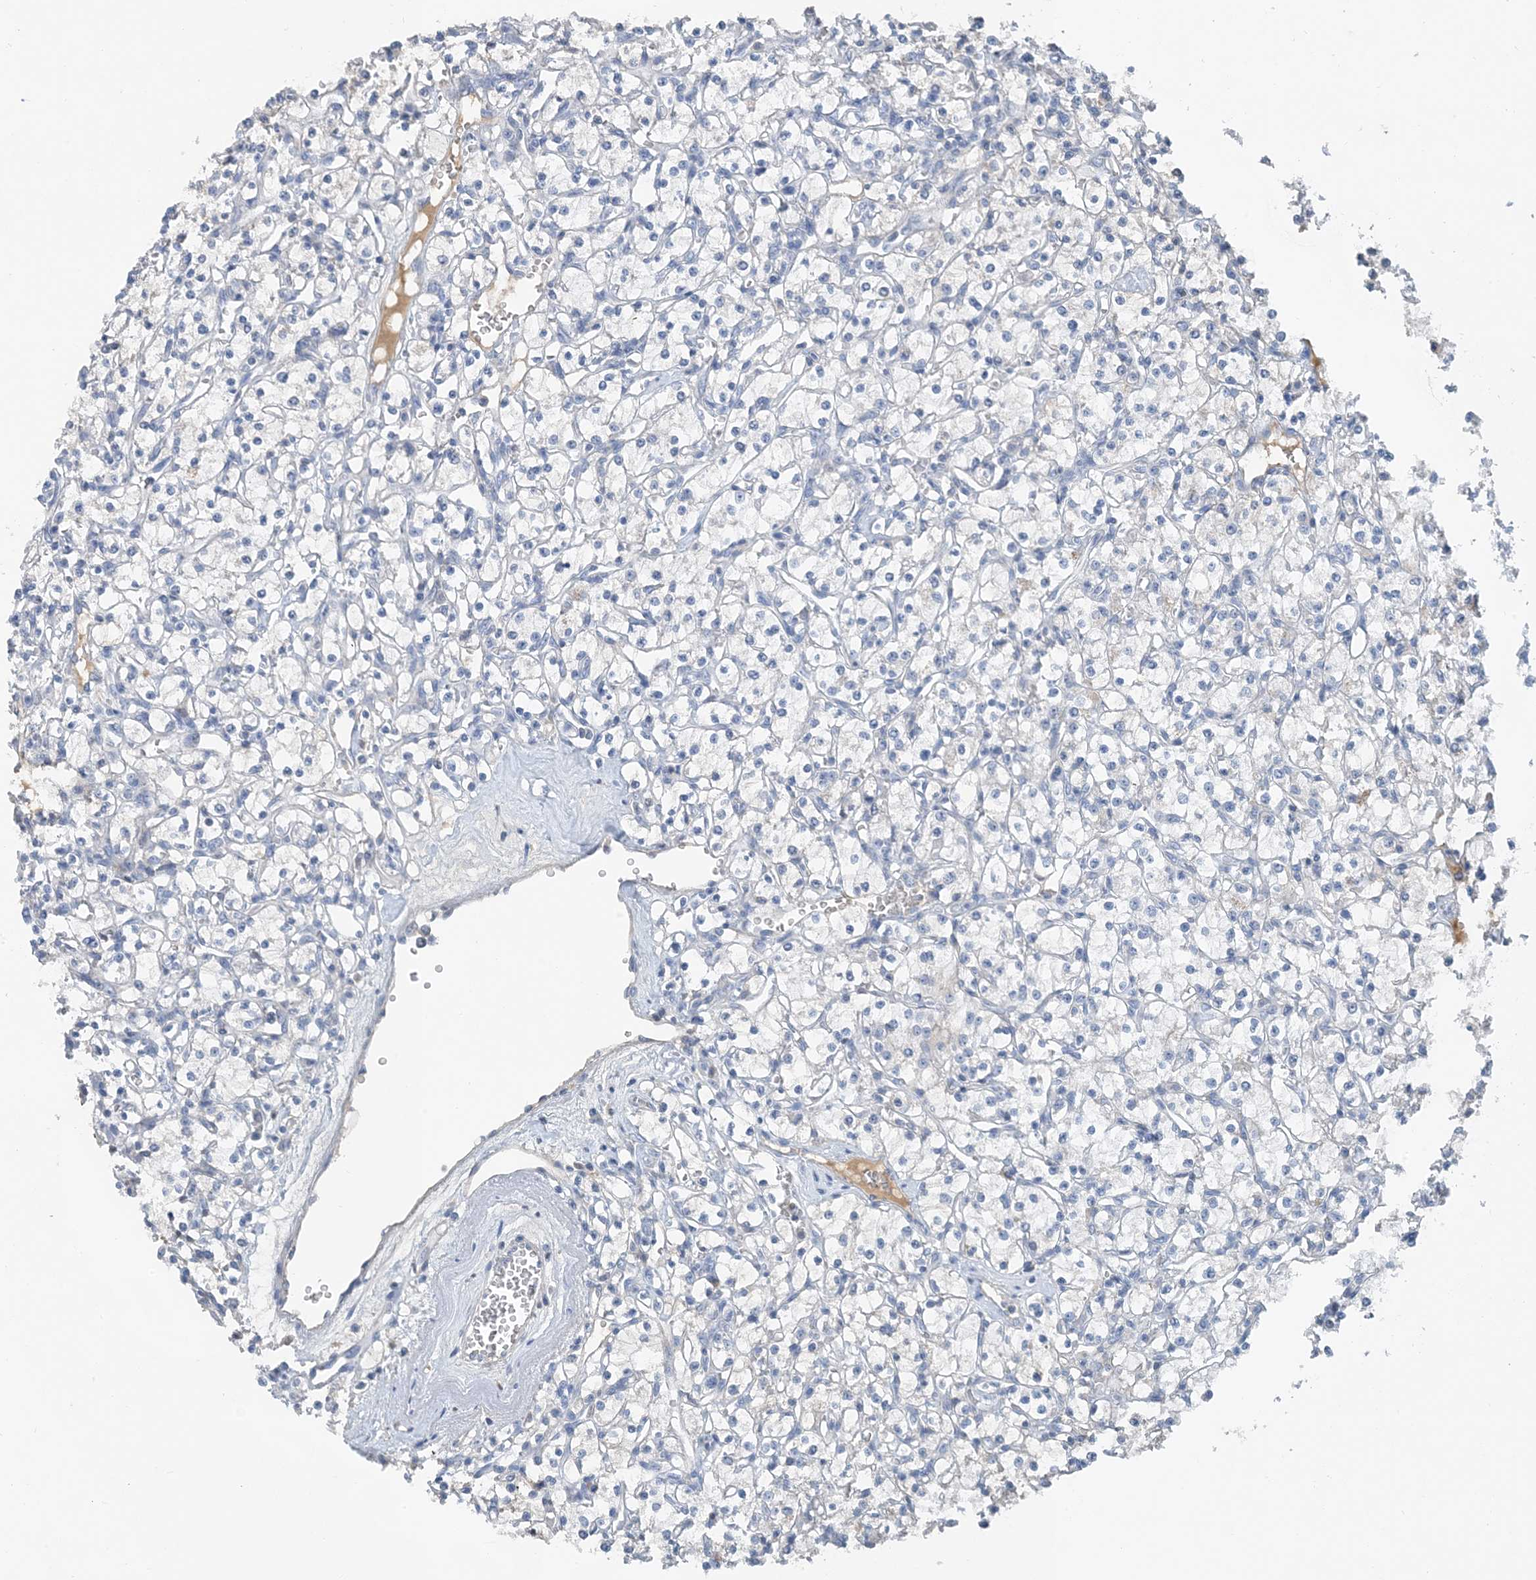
{"staining": {"intensity": "negative", "quantity": "none", "location": "none"}, "tissue": "renal cancer", "cell_type": "Tumor cells", "image_type": "cancer", "snomed": [{"axis": "morphology", "description": "Adenocarcinoma, NOS"}, {"axis": "topography", "description": "Kidney"}], "caption": "There is no significant staining in tumor cells of adenocarcinoma (renal).", "gene": "CTRL", "patient": {"sex": "female", "age": 59}}